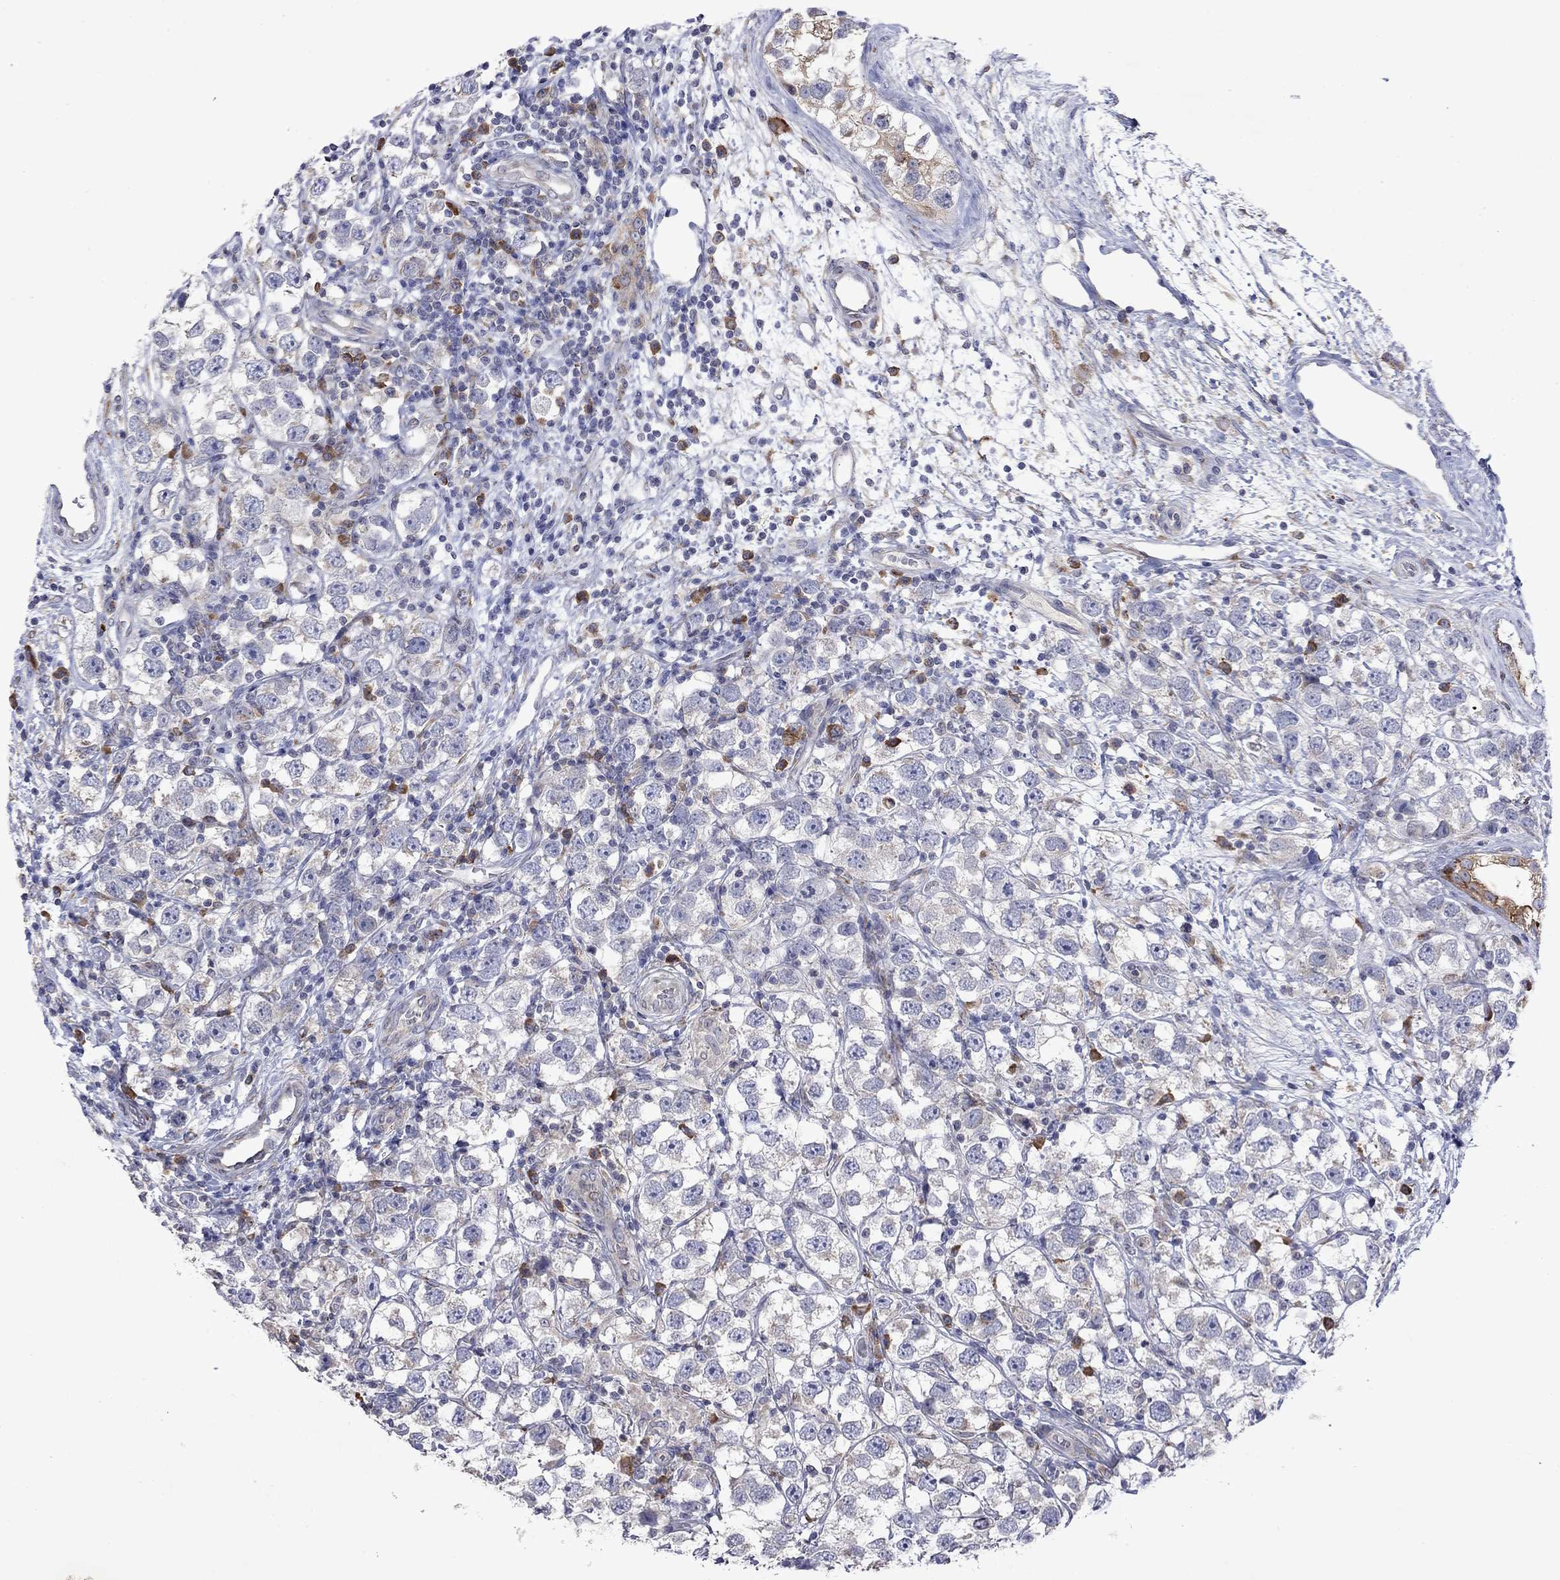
{"staining": {"intensity": "negative", "quantity": "none", "location": "none"}, "tissue": "testis cancer", "cell_type": "Tumor cells", "image_type": "cancer", "snomed": [{"axis": "morphology", "description": "Seminoma, NOS"}, {"axis": "topography", "description": "Testis"}], "caption": "This is an immunohistochemistry (IHC) image of human seminoma (testis). There is no staining in tumor cells.", "gene": "TMEM97", "patient": {"sex": "male", "age": 26}}